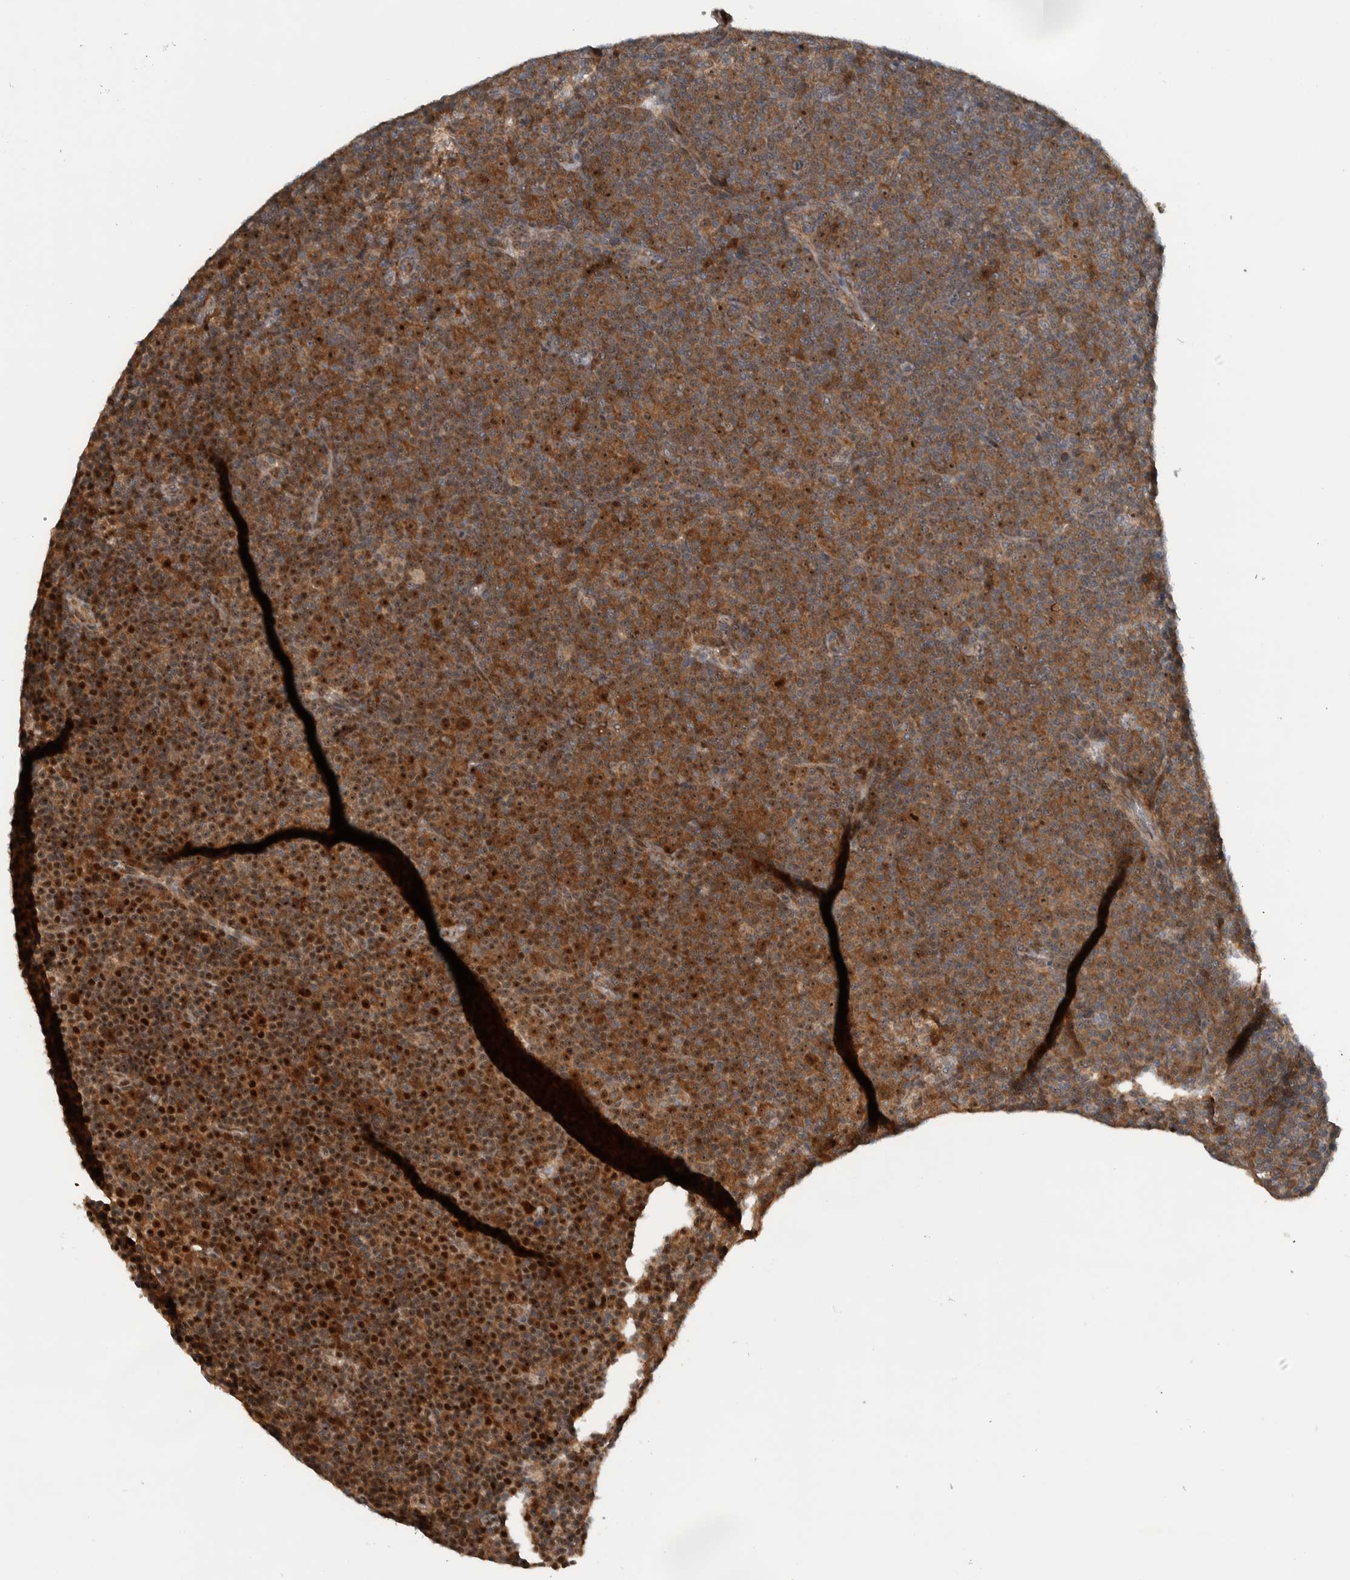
{"staining": {"intensity": "moderate", "quantity": "25%-75%", "location": "cytoplasmic/membranous,nuclear"}, "tissue": "lymphoma", "cell_type": "Tumor cells", "image_type": "cancer", "snomed": [{"axis": "morphology", "description": "Malignant lymphoma, non-Hodgkin's type, Low grade"}, {"axis": "topography", "description": "Lymph node"}], "caption": "This is a photomicrograph of immunohistochemistry (IHC) staining of lymphoma, which shows moderate staining in the cytoplasmic/membranous and nuclear of tumor cells.", "gene": "XPO5", "patient": {"sex": "female", "age": 67}}